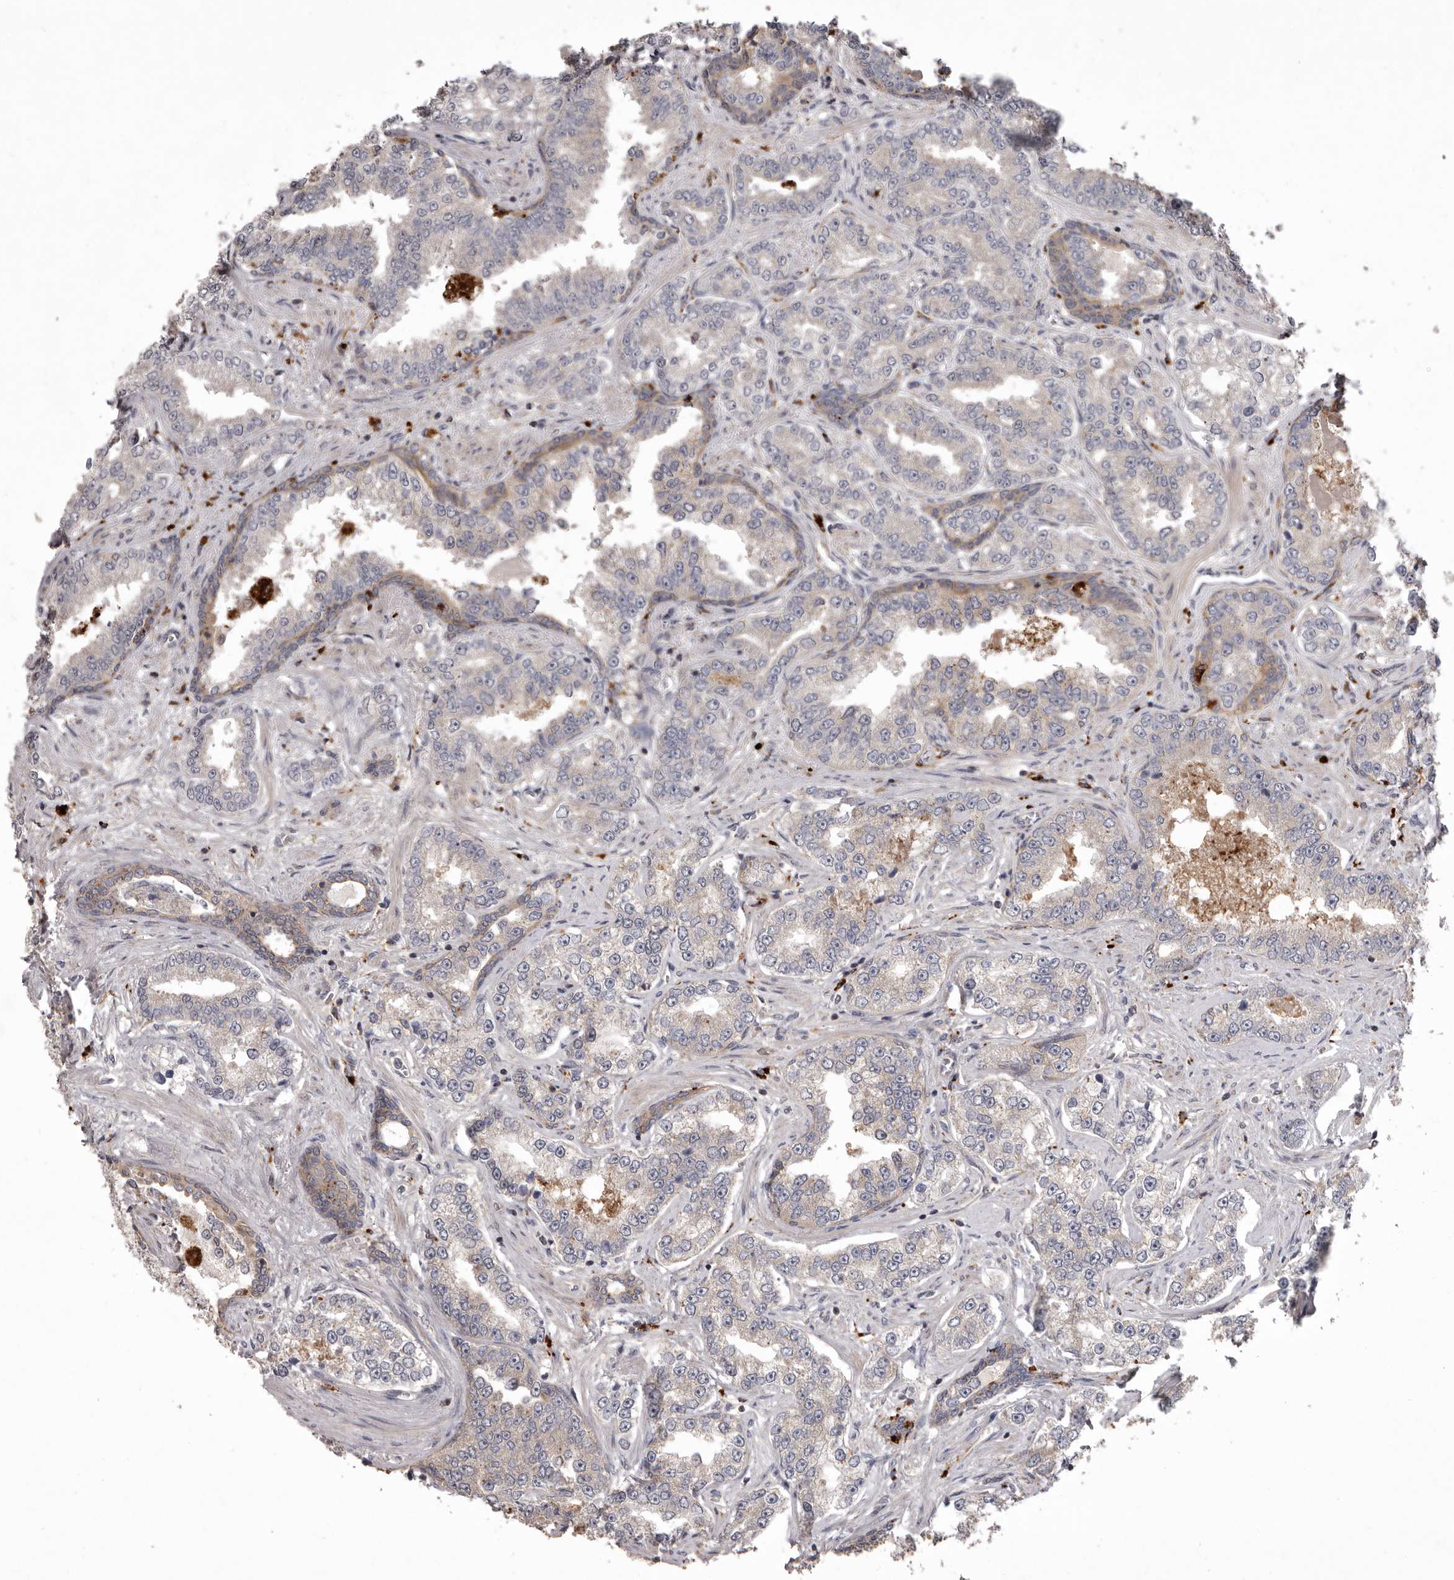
{"staining": {"intensity": "negative", "quantity": "none", "location": "none"}, "tissue": "prostate cancer", "cell_type": "Tumor cells", "image_type": "cancer", "snomed": [{"axis": "morphology", "description": "Normal tissue, NOS"}, {"axis": "morphology", "description": "Adenocarcinoma, High grade"}, {"axis": "topography", "description": "Prostate"}], "caption": "High magnification brightfield microscopy of prostate cancer stained with DAB (3,3'-diaminobenzidine) (brown) and counterstained with hematoxylin (blue): tumor cells show no significant expression.", "gene": "WDR47", "patient": {"sex": "male", "age": 83}}